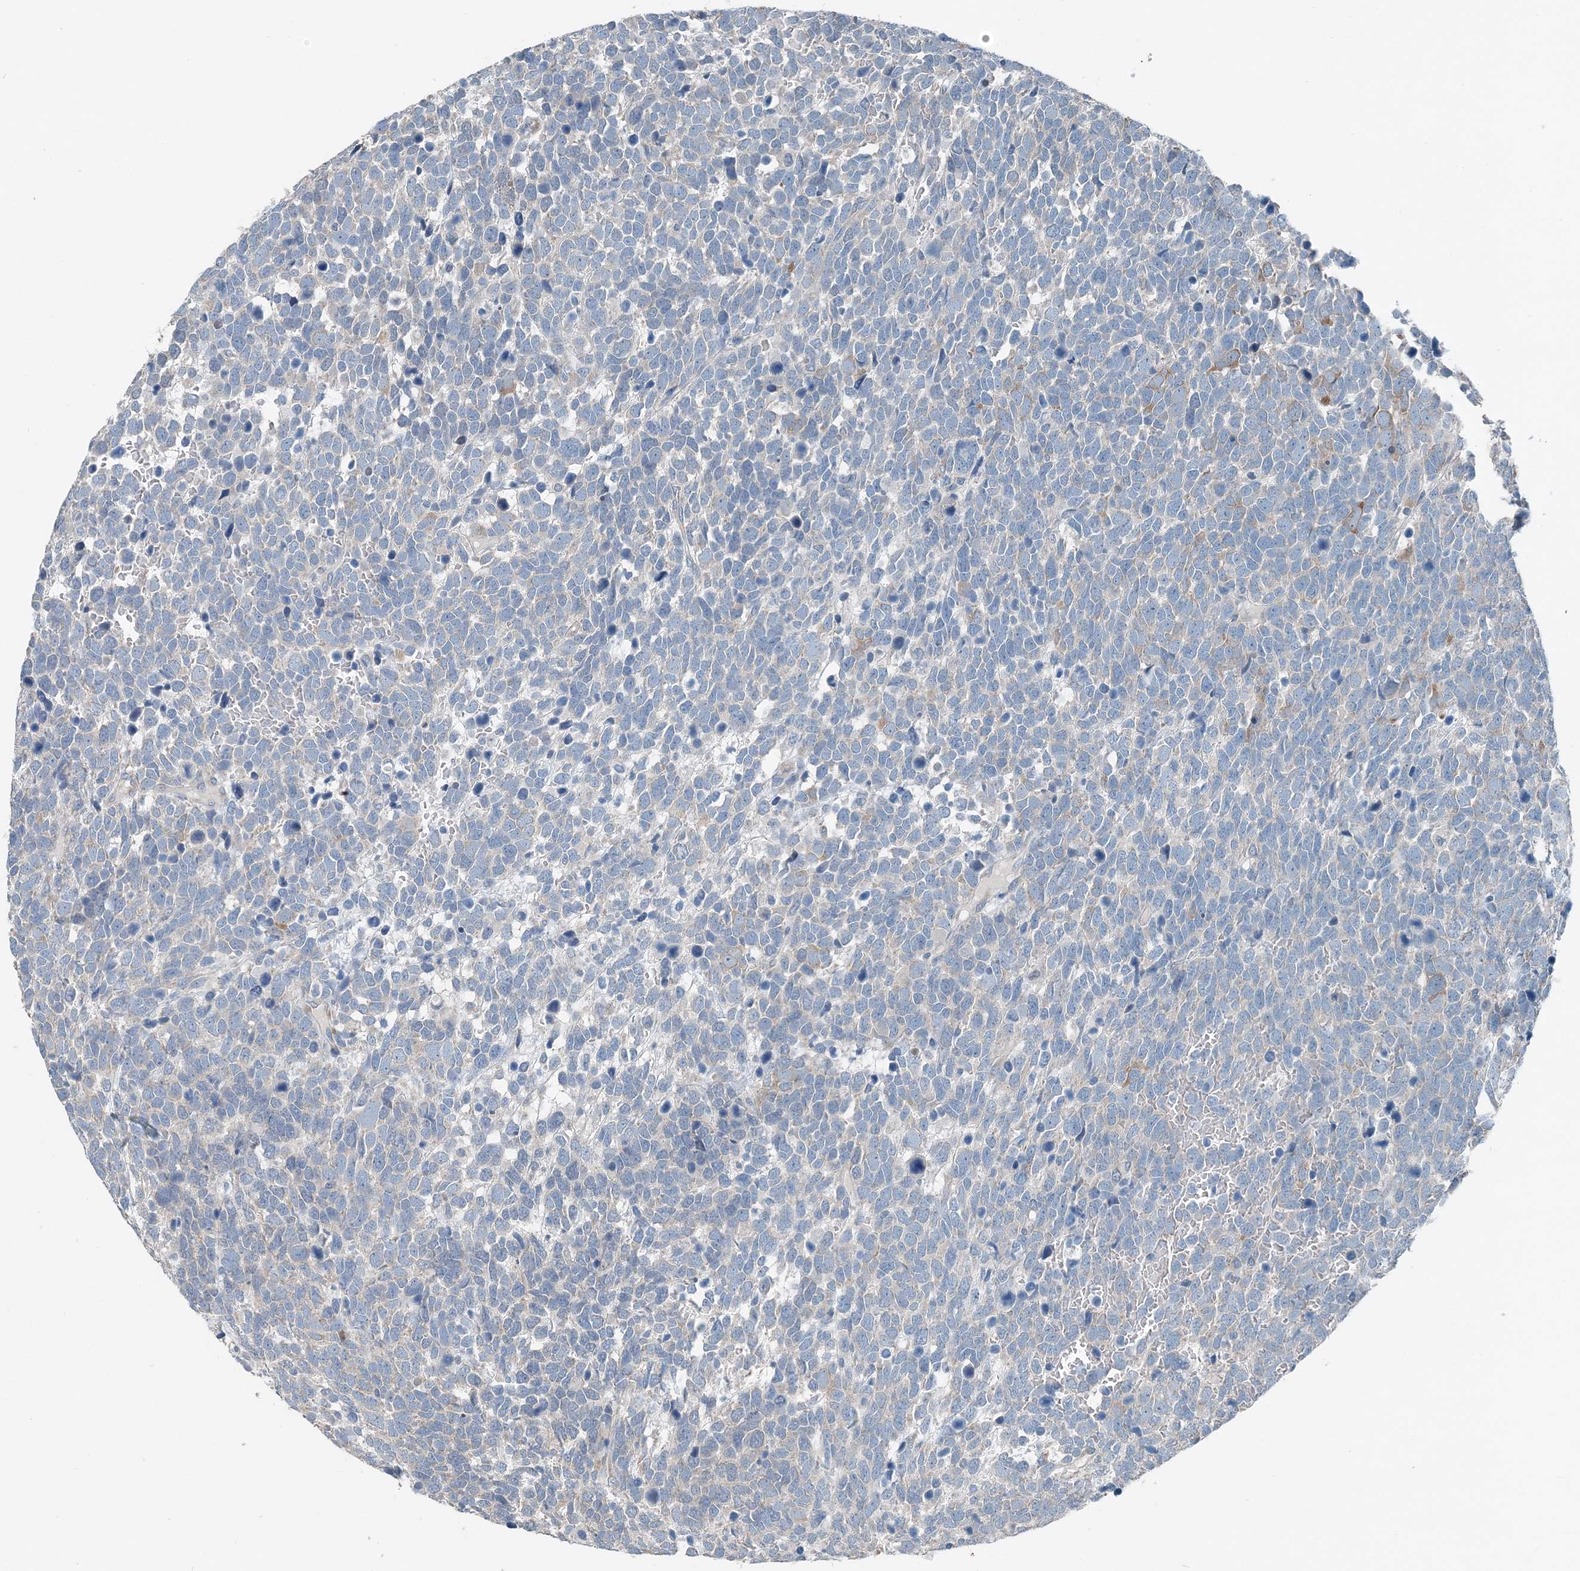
{"staining": {"intensity": "negative", "quantity": "none", "location": "none"}, "tissue": "urothelial cancer", "cell_type": "Tumor cells", "image_type": "cancer", "snomed": [{"axis": "morphology", "description": "Urothelial carcinoma, High grade"}, {"axis": "topography", "description": "Urinary bladder"}], "caption": "High magnification brightfield microscopy of urothelial cancer stained with DAB (brown) and counterstained with hematoxylin (blue): tumor cells show no significant staining.", "gene": "EEF1A2", "patient": {"sex": "female", "age": 82}}